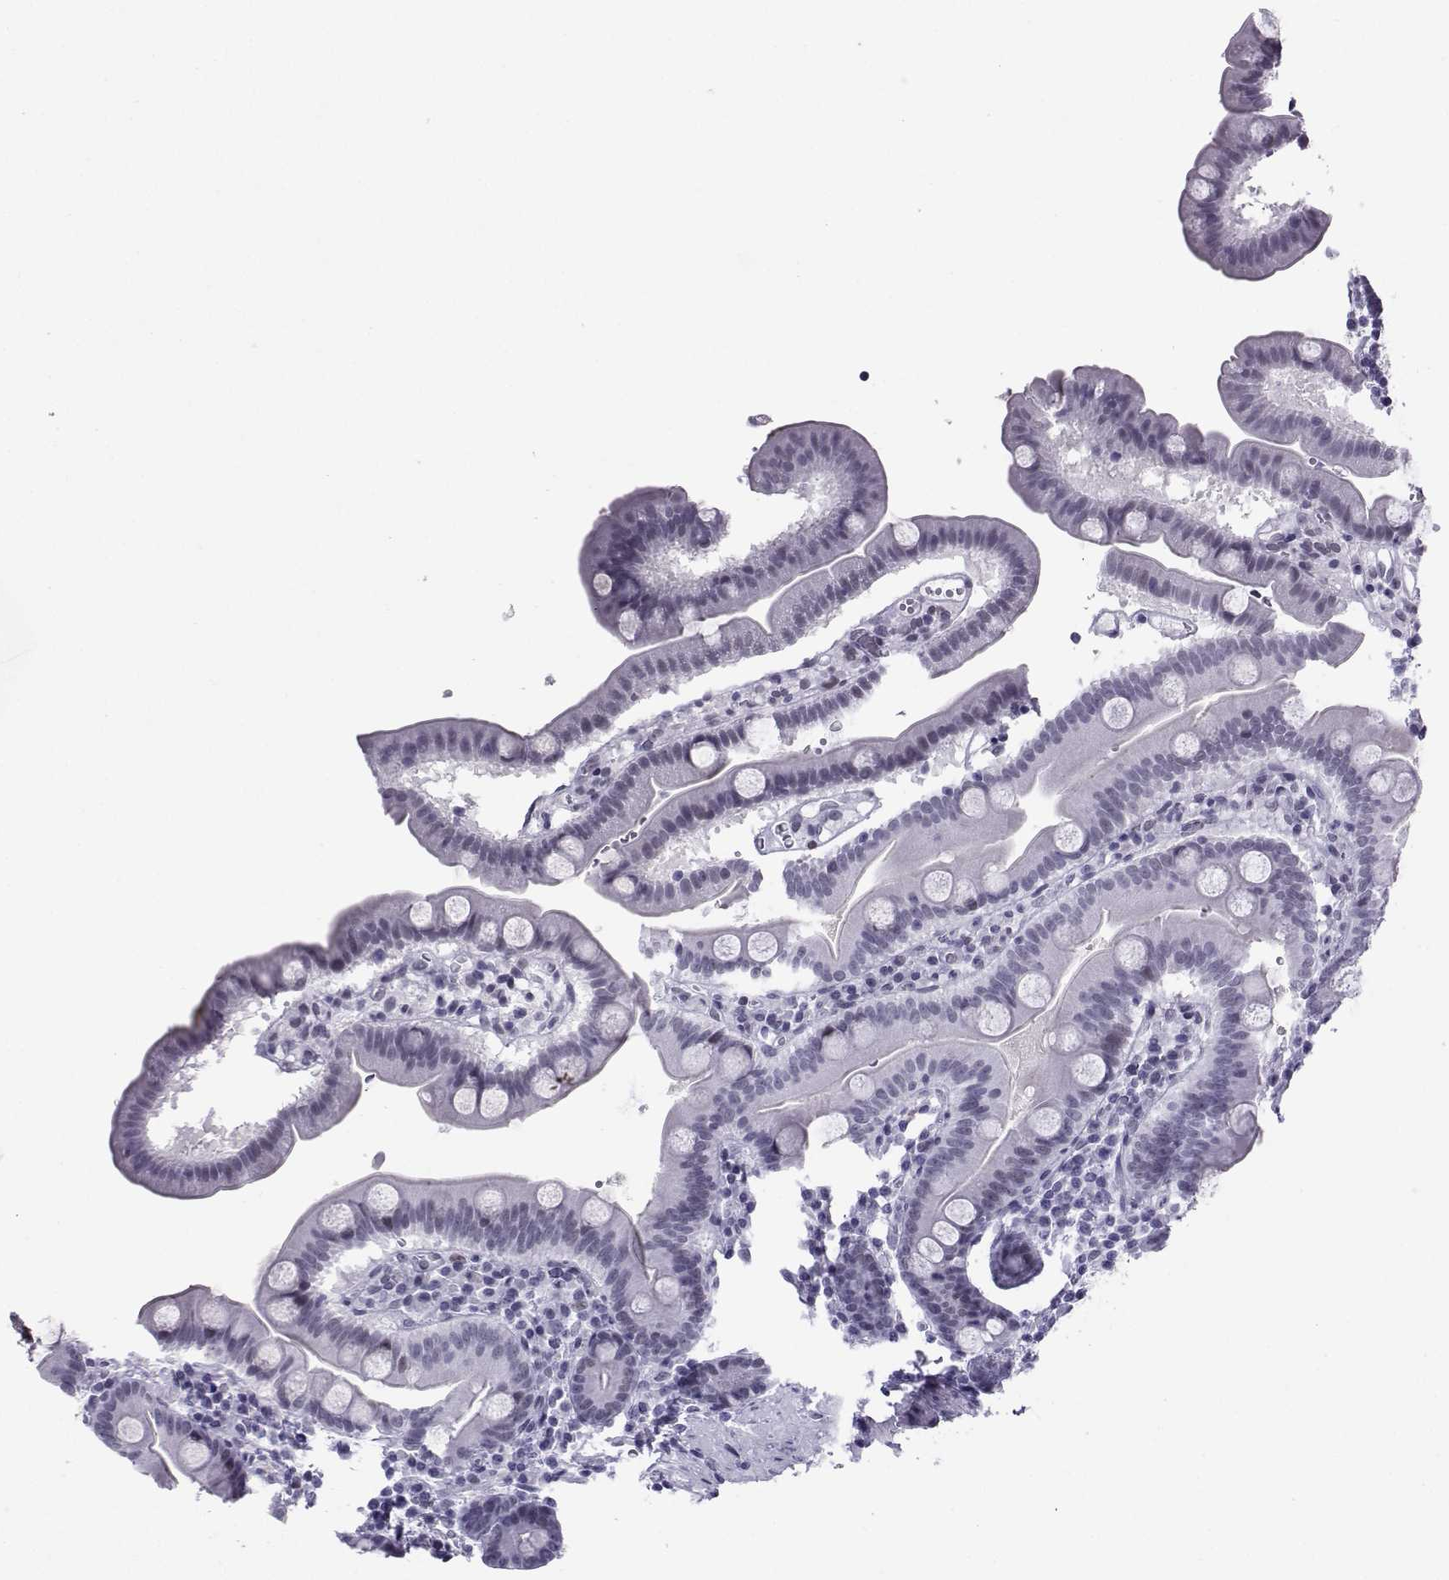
{"staining": {"intensity": "negative", "quantity": "none", "location": "none"}, "tissue": "duodenum", "cell_type": "Glandular cells", "image_type": "normal", "snomed": [{"axis": "morphology", "description": "Normal tissue, NOS"}, {"axis": "topography", "description": "Duodenum"}], "caption": "Duodenum stained for a protein using IHC shows no expression glandular cells.", "gene": "LORICRIN", "patient": {"sex": "male", "age": 59}}